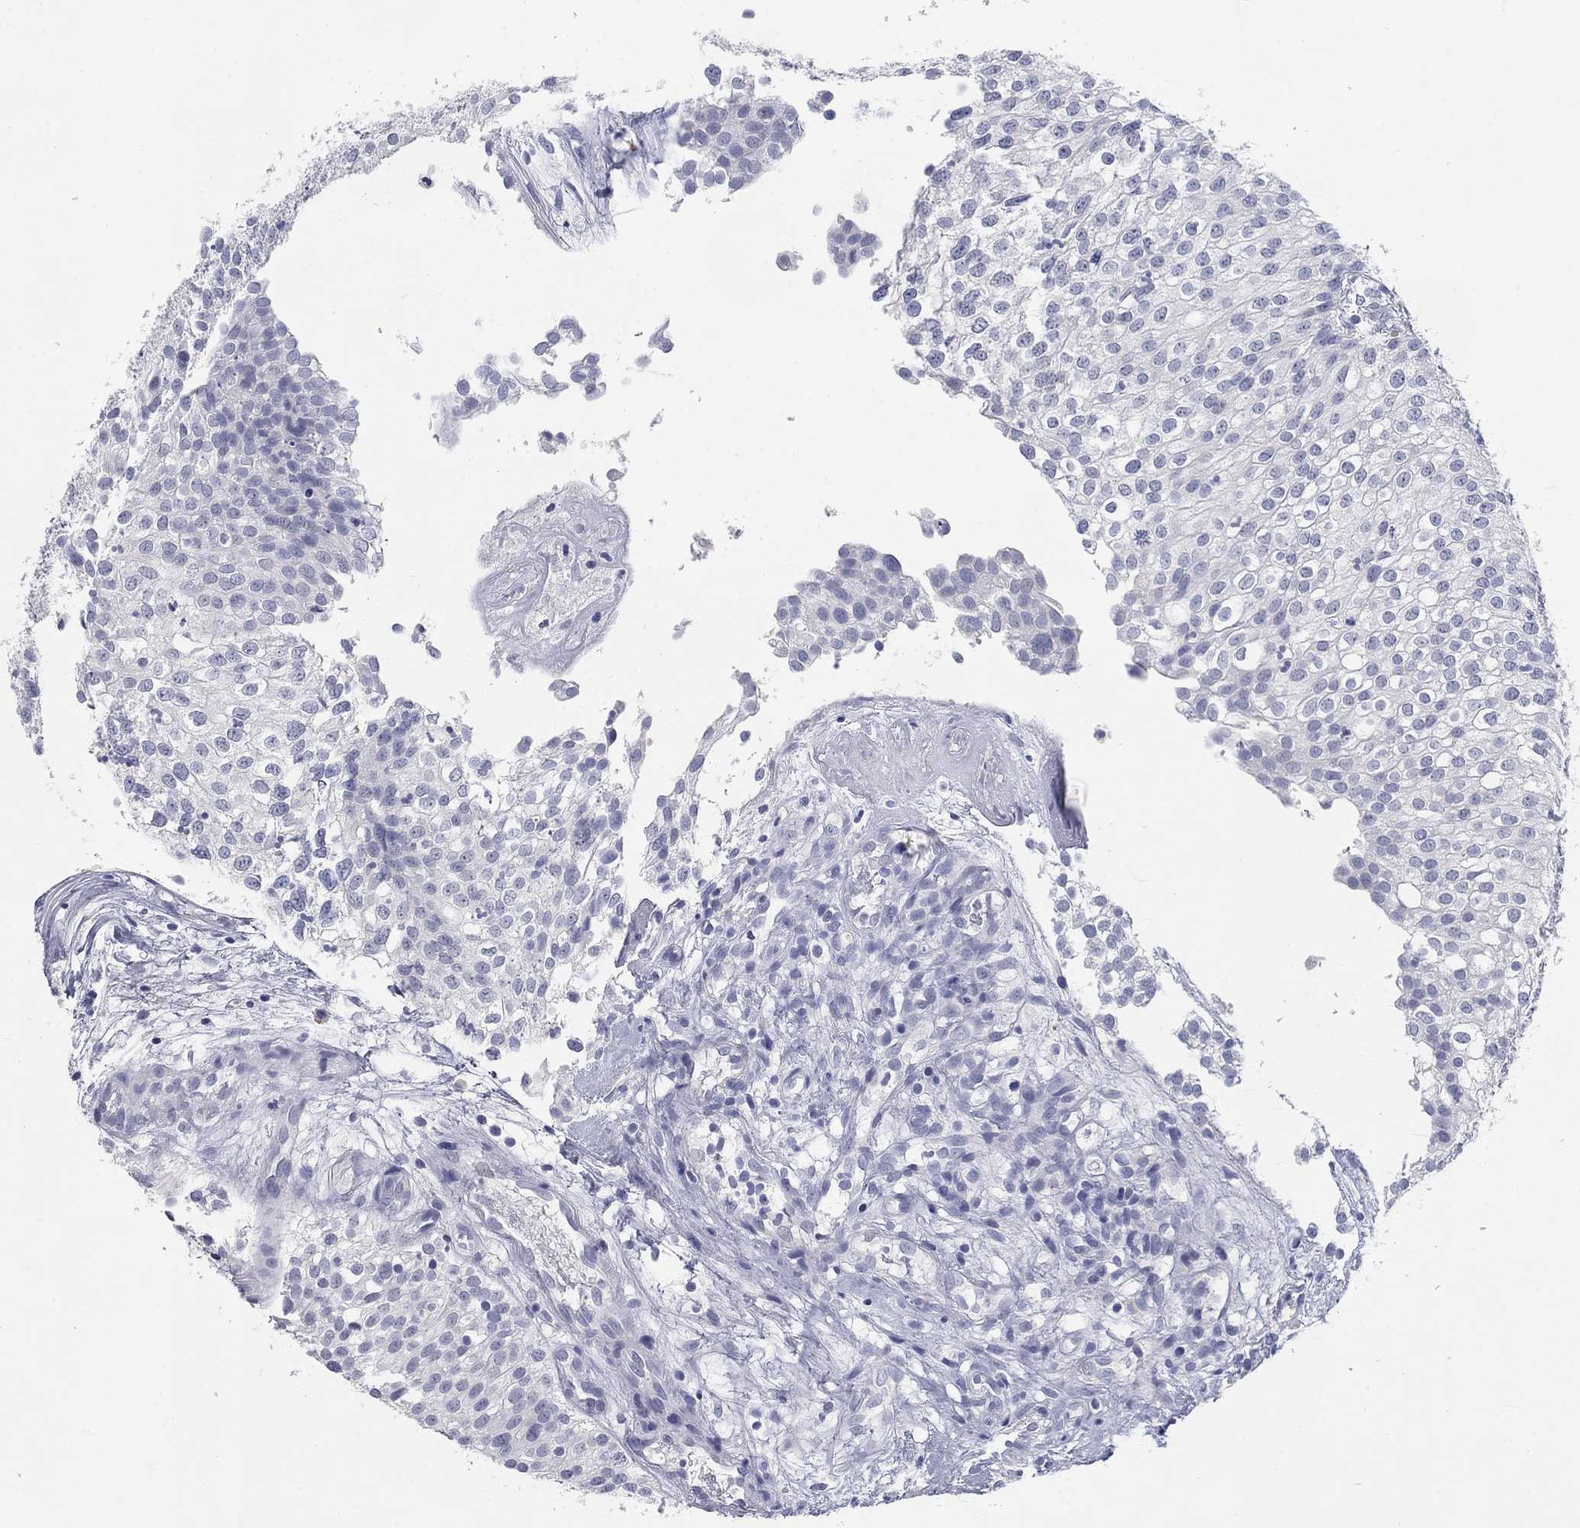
{"staining": {"intensity": "negative", "quantity": "none", "location": "none"}, "tissue": "urothelial cancer", "cell_type": "Tumor cells", "image_type": "cancer", "snomed": [{"axis": "morphology", "description": "Urothelial carcinoma, High grade"}, {"axis": "topography", "description": "Urinary bladder"}], "caption": "Image shows no protein expression in tumor cells of urothelial cancer tissue.", "gene": "ELAVL4", "patient": {"sex": "female", "age": 79}}